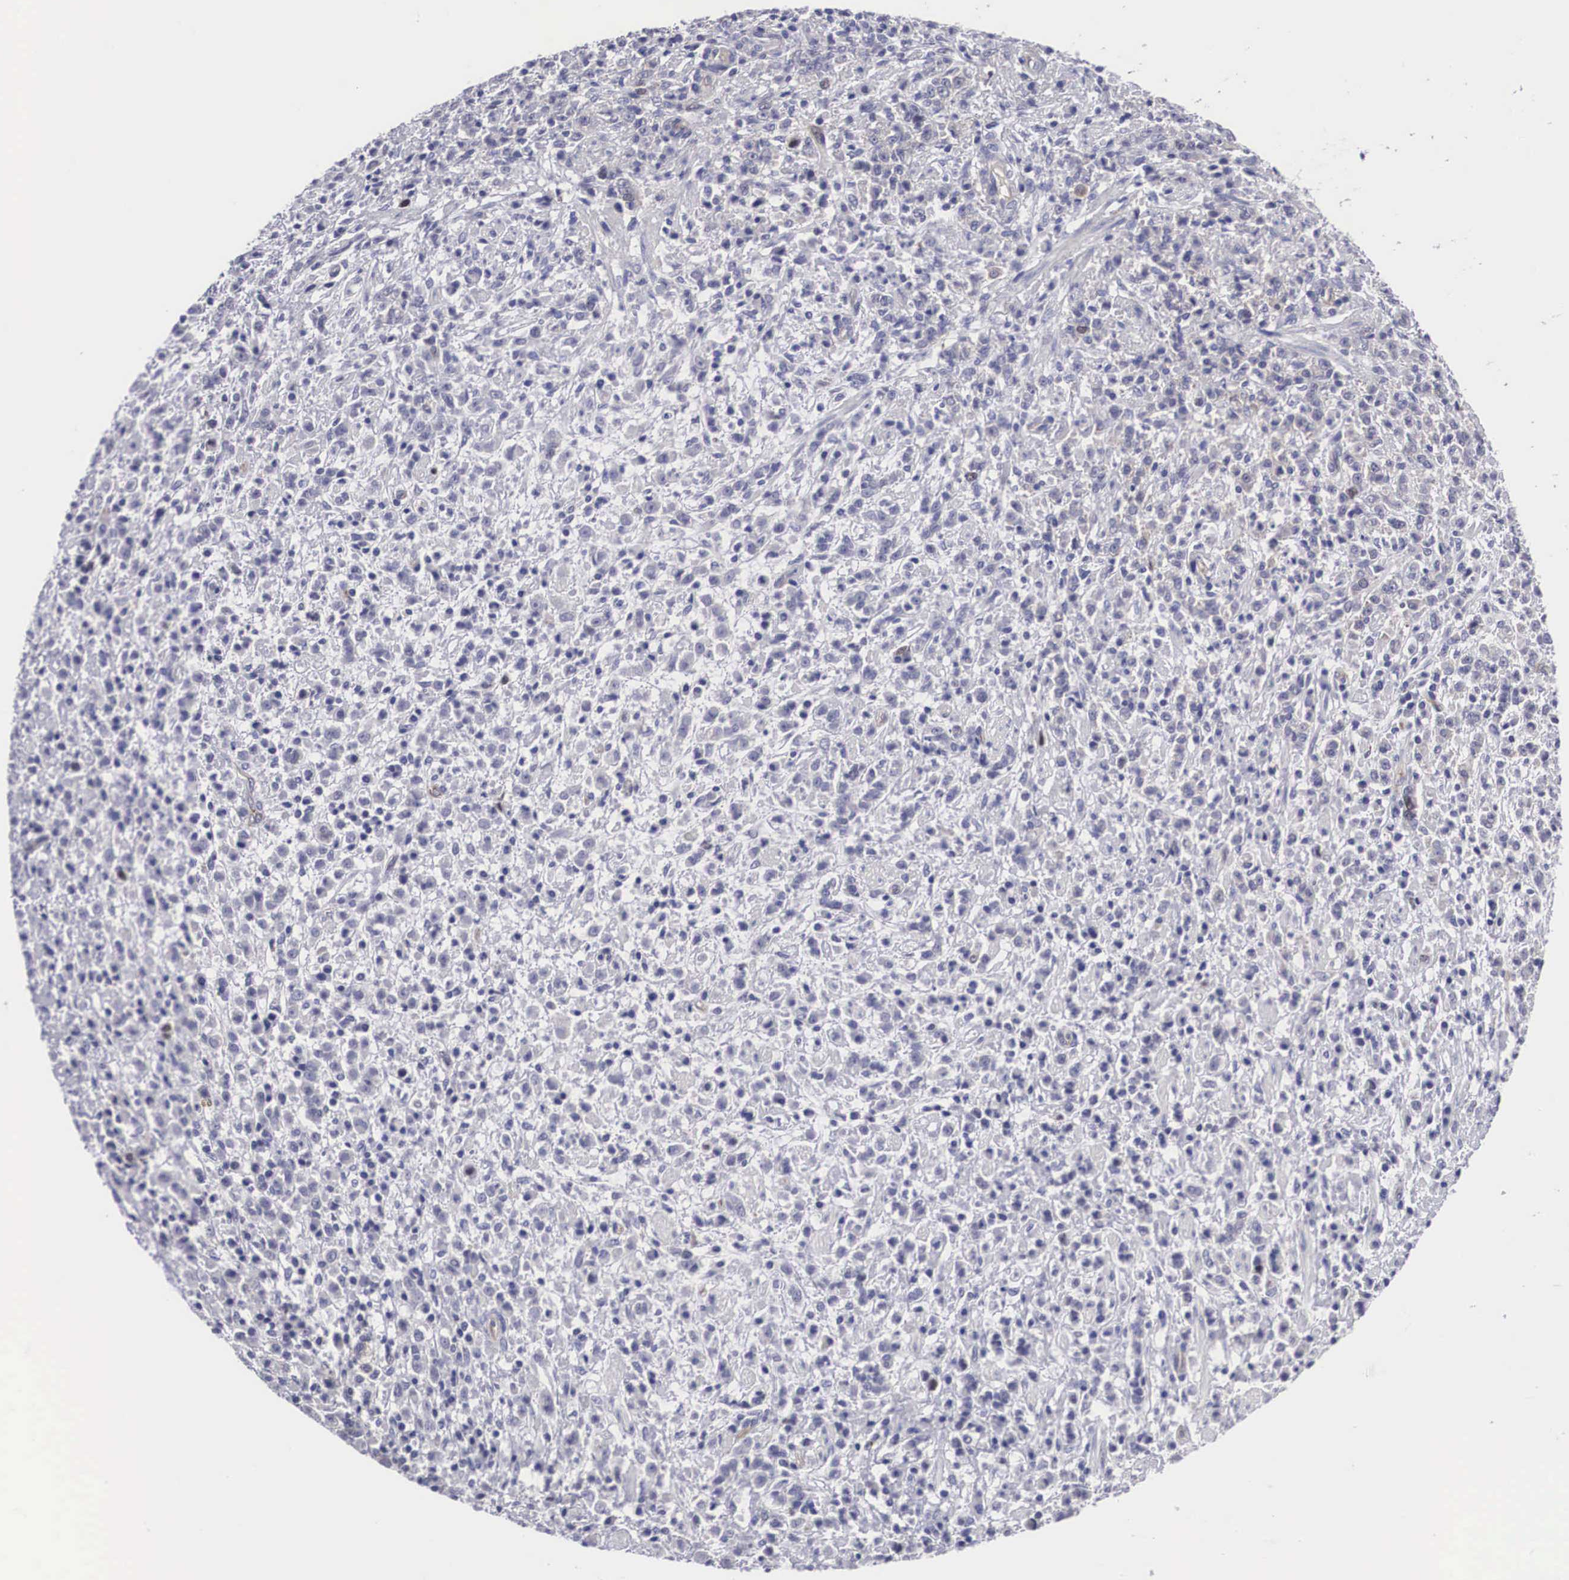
{"staining": {"intensity": "moderate", "quantity": "<25%", "location": "cytoplasmic/membranous,nuclear"}, "tissue": "stomach cancer", "cell_type": "Tumor cells", "image_type": "cancer", "snomed": [{"axis": "morphology", "description": "Adenocarcinoma, NOS"}, {"axis": "topography", "description": "Stomach, lower"}], "caption": "This image exhibits immunohistochemistry (IHC) staining of human adenocarcinoma (stomach), with low moderate cytoplasmic/membranous and nuclear staining in about <25% of tumor cells.", "gene": "MAST4", "patient": {"sex": "male", "age": 88}}